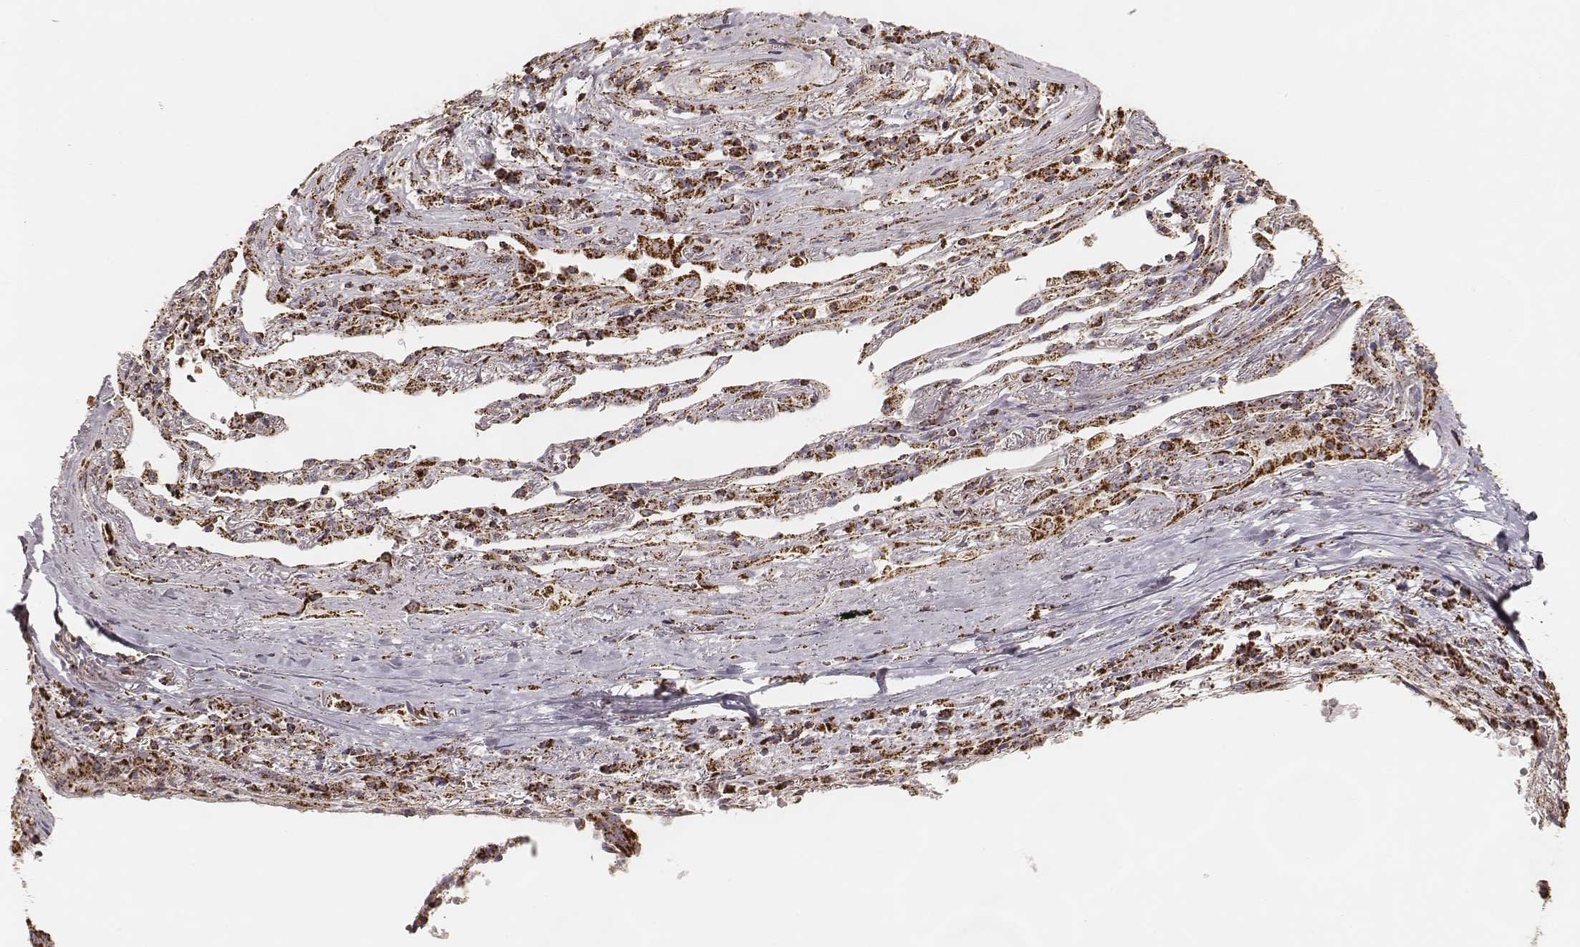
{"staining": {"intensity": "strong", "quantity": ">75%", "location": "cytoplasmic/membranous"}, "tissue": "lung cancer", "cell_type": "Tumor cells", "image_type": "cancer", "snomed": [{"axis": "morphology", "description": "Squamous cell carcinoma, NOS"}, {"axis": "topography", "description": "Lung"}], "caption": "Lung cancer (squamous cell carcinoma) stained with DAB (3,3'-diaminobenzidine) immunohistochemistry exhibits high levels of strong cytoplasmic/membranous staining in approximately >75% of tumor cells.", "gene": "CS", "patient": {"sex": "male", "age": 73}}